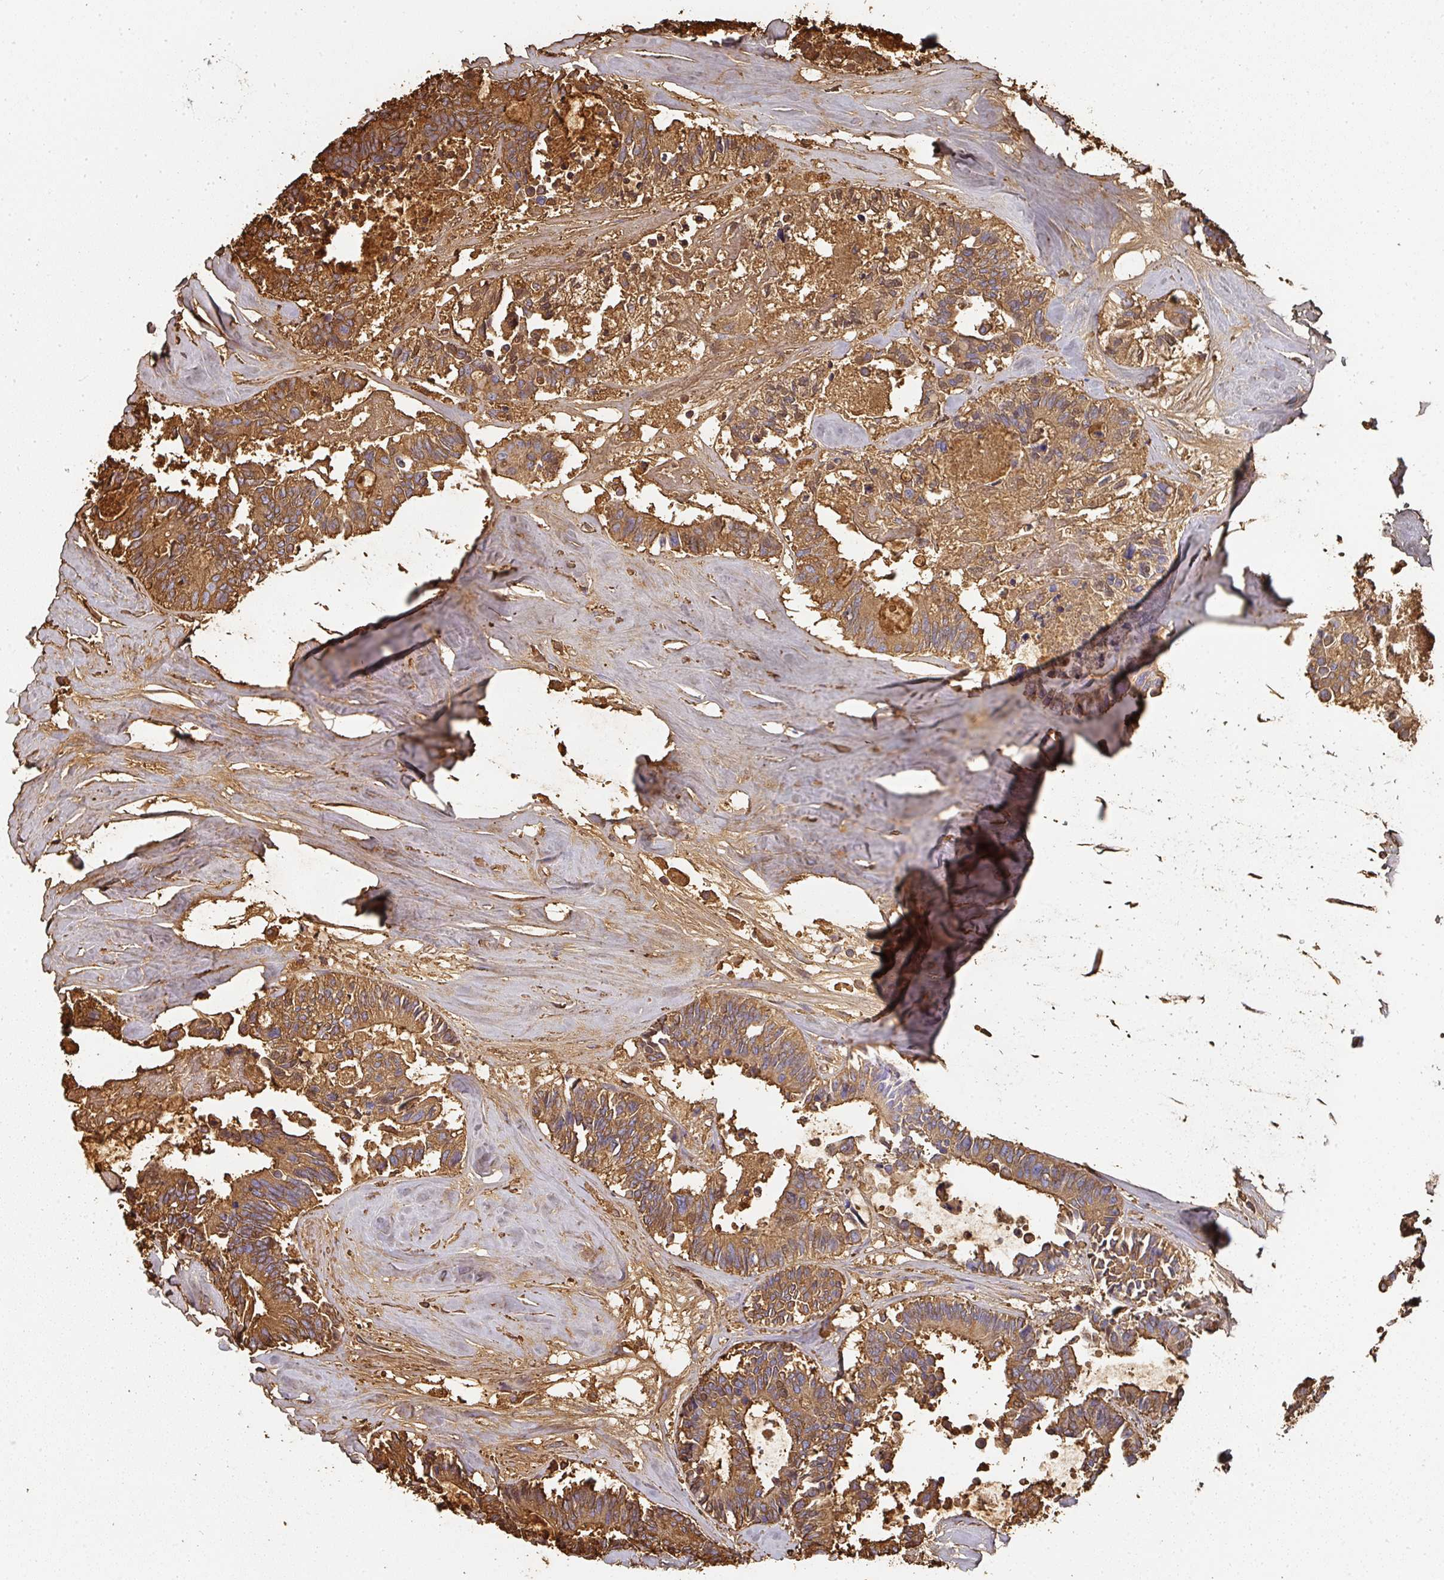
{"staining": {"intensity": "moderate", "quantity": ">75%", "location": "cytoplasmic/membranous"}, "tissue": "colorectal cancer", "cell_type": "Tumor cells", "image_type": "cancer", "snomed": [{"axis": "morphology", "description": "Adenocarcinoma, NOS"}, {"axis": "topography", "description": "Colon"}, {"axis": "topography", "description": "Rectum"}], "caption": "About >75% of tumor cells in human colorectal adenocarcinoma reveal moderate cytoplasmic/membranous protein expression as visualized by brown immunohistochemical staining.", "gene": "ALB", "patient": {"sex": "male", "age": 57}}